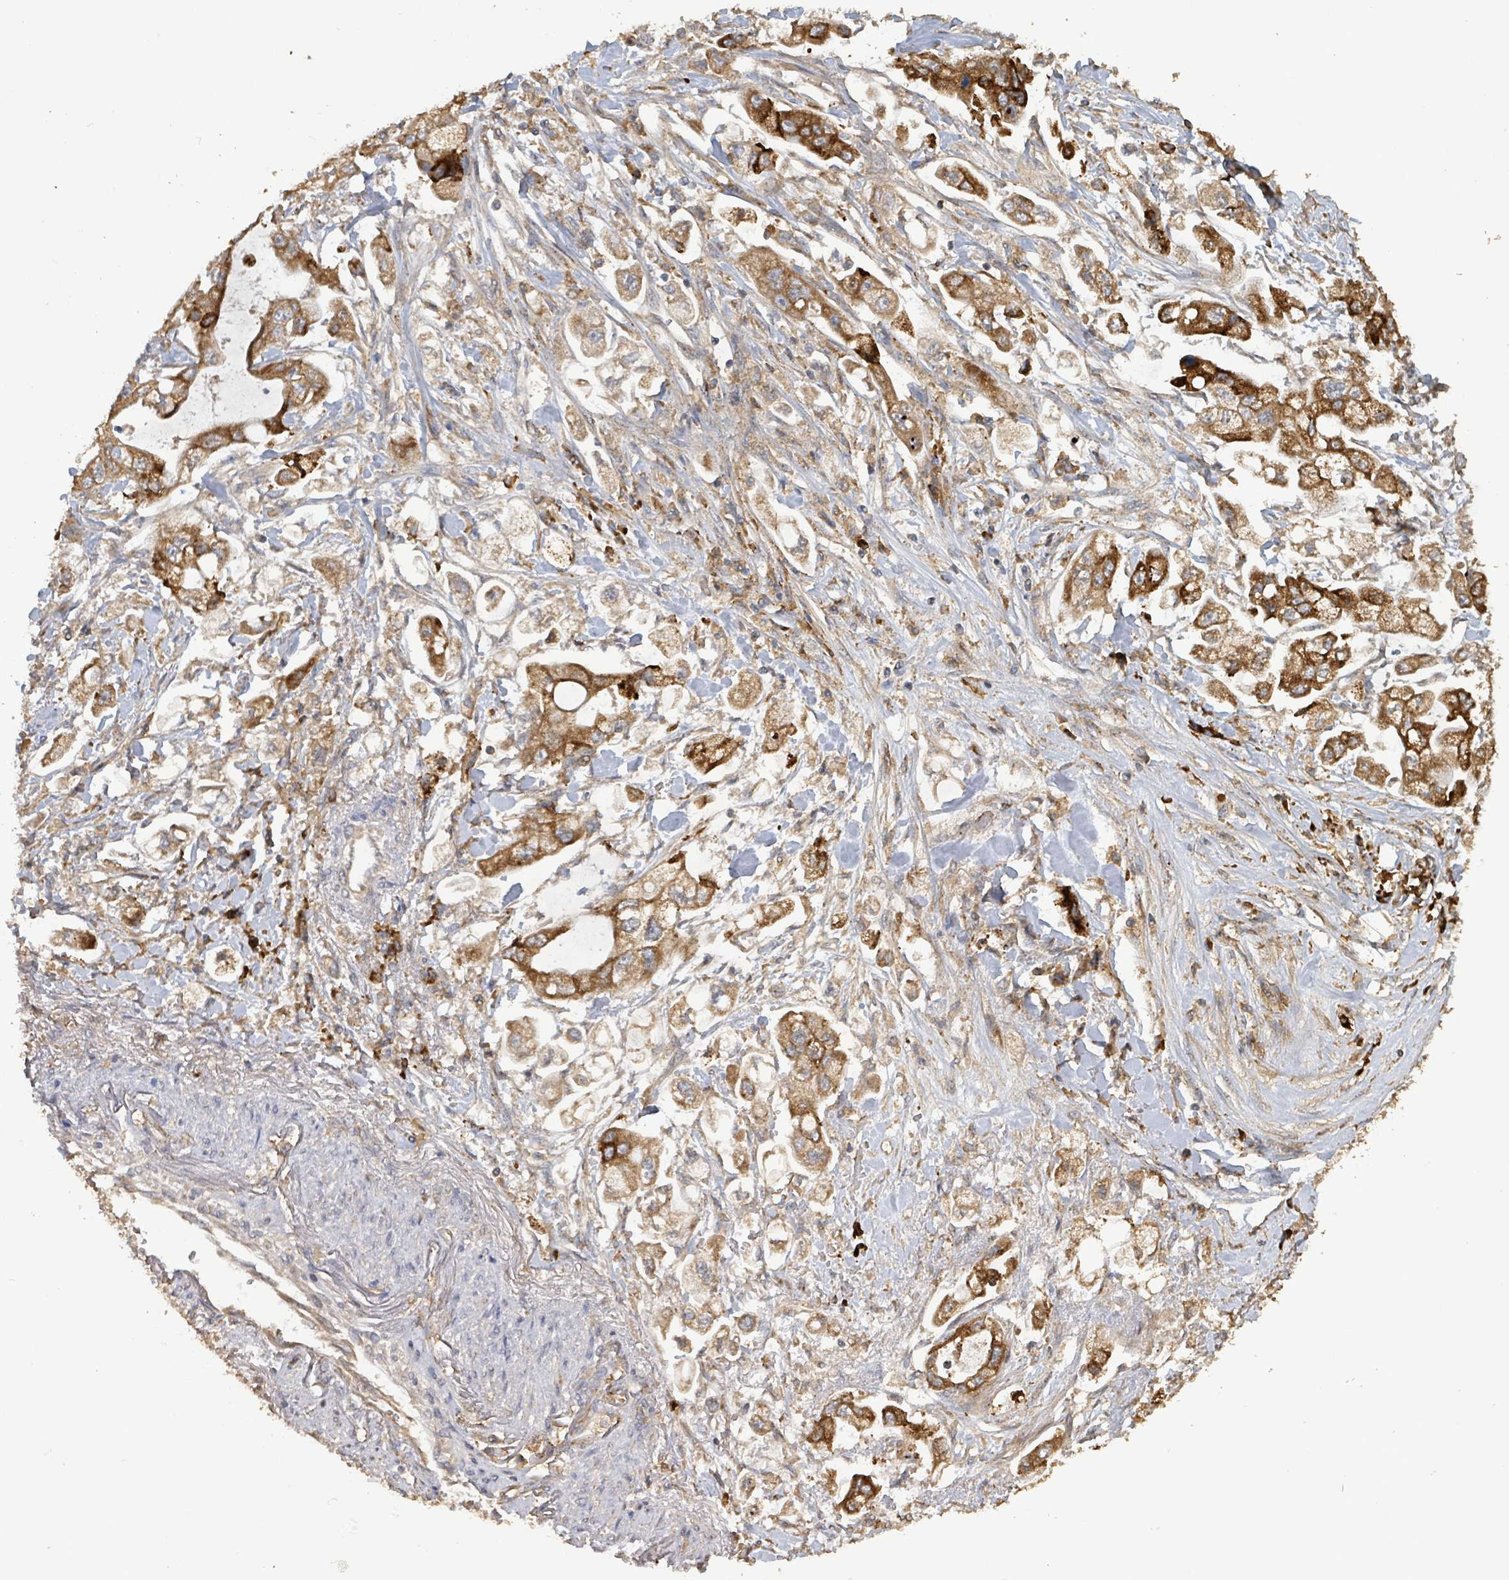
{"staining": {"intensity": "strong", "quantity": ">75%", "location": "cytoplasmic/membranous"}, "tissue": "stomach cancer", "cell_type": "Tumor cells", "image_type": "cancer", "snomed": [{"axis": "morphology", "description": "Adenocarcinoma, NOS"}, {"axis": "topography", "description": "Stomach"}], "caption": "The immunohistochemical stain shows strong cytoplasmic/membranous staining in tumor cells of adenocarcinoma (stomach) tissue.", "gene": "STARD4", "patient": {"sex": "male", "age": 62}}